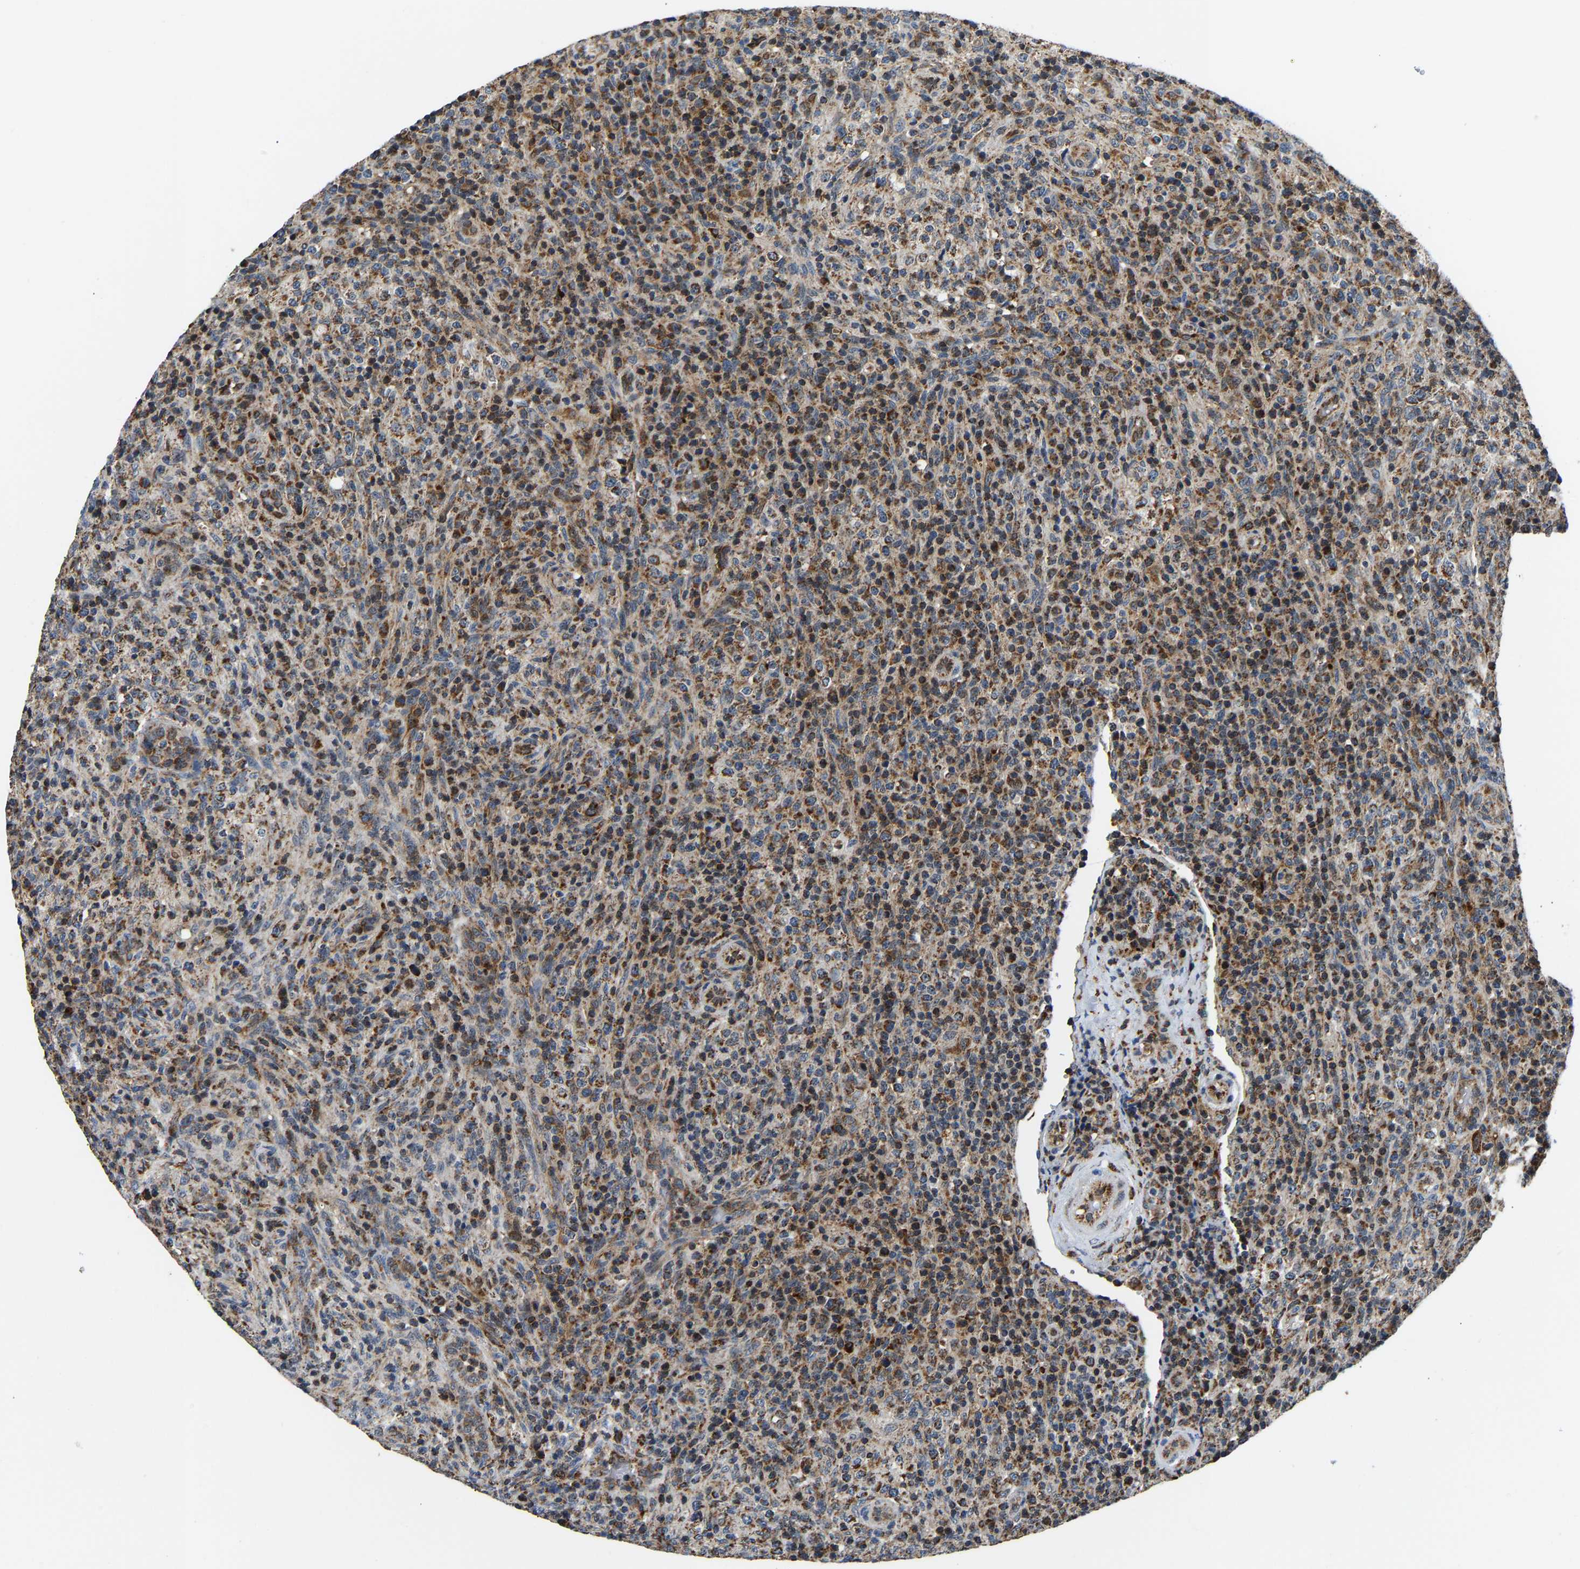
{"staining": {"intensity": "moderate", "quantity": ">75%", "location": "cytoplasmic/membranous"}, "tissue": "lymphoma", "cell_type": "Tumor cells", "image_type": "cancer", "snomed": [{"axis": "morphology", "description": "Malignant lymphoma, non-Hodgkin's type, High grade"}, {"axis": "topography", "description": "Lymph node"}], "caption": "Moderate cytoplasmic/membranous protein staining is appreciated in approximately >75% of tumor cells in lymphoma.", "gene": "GIMAP7", "patient": {"sex": "female", "age": 76}}